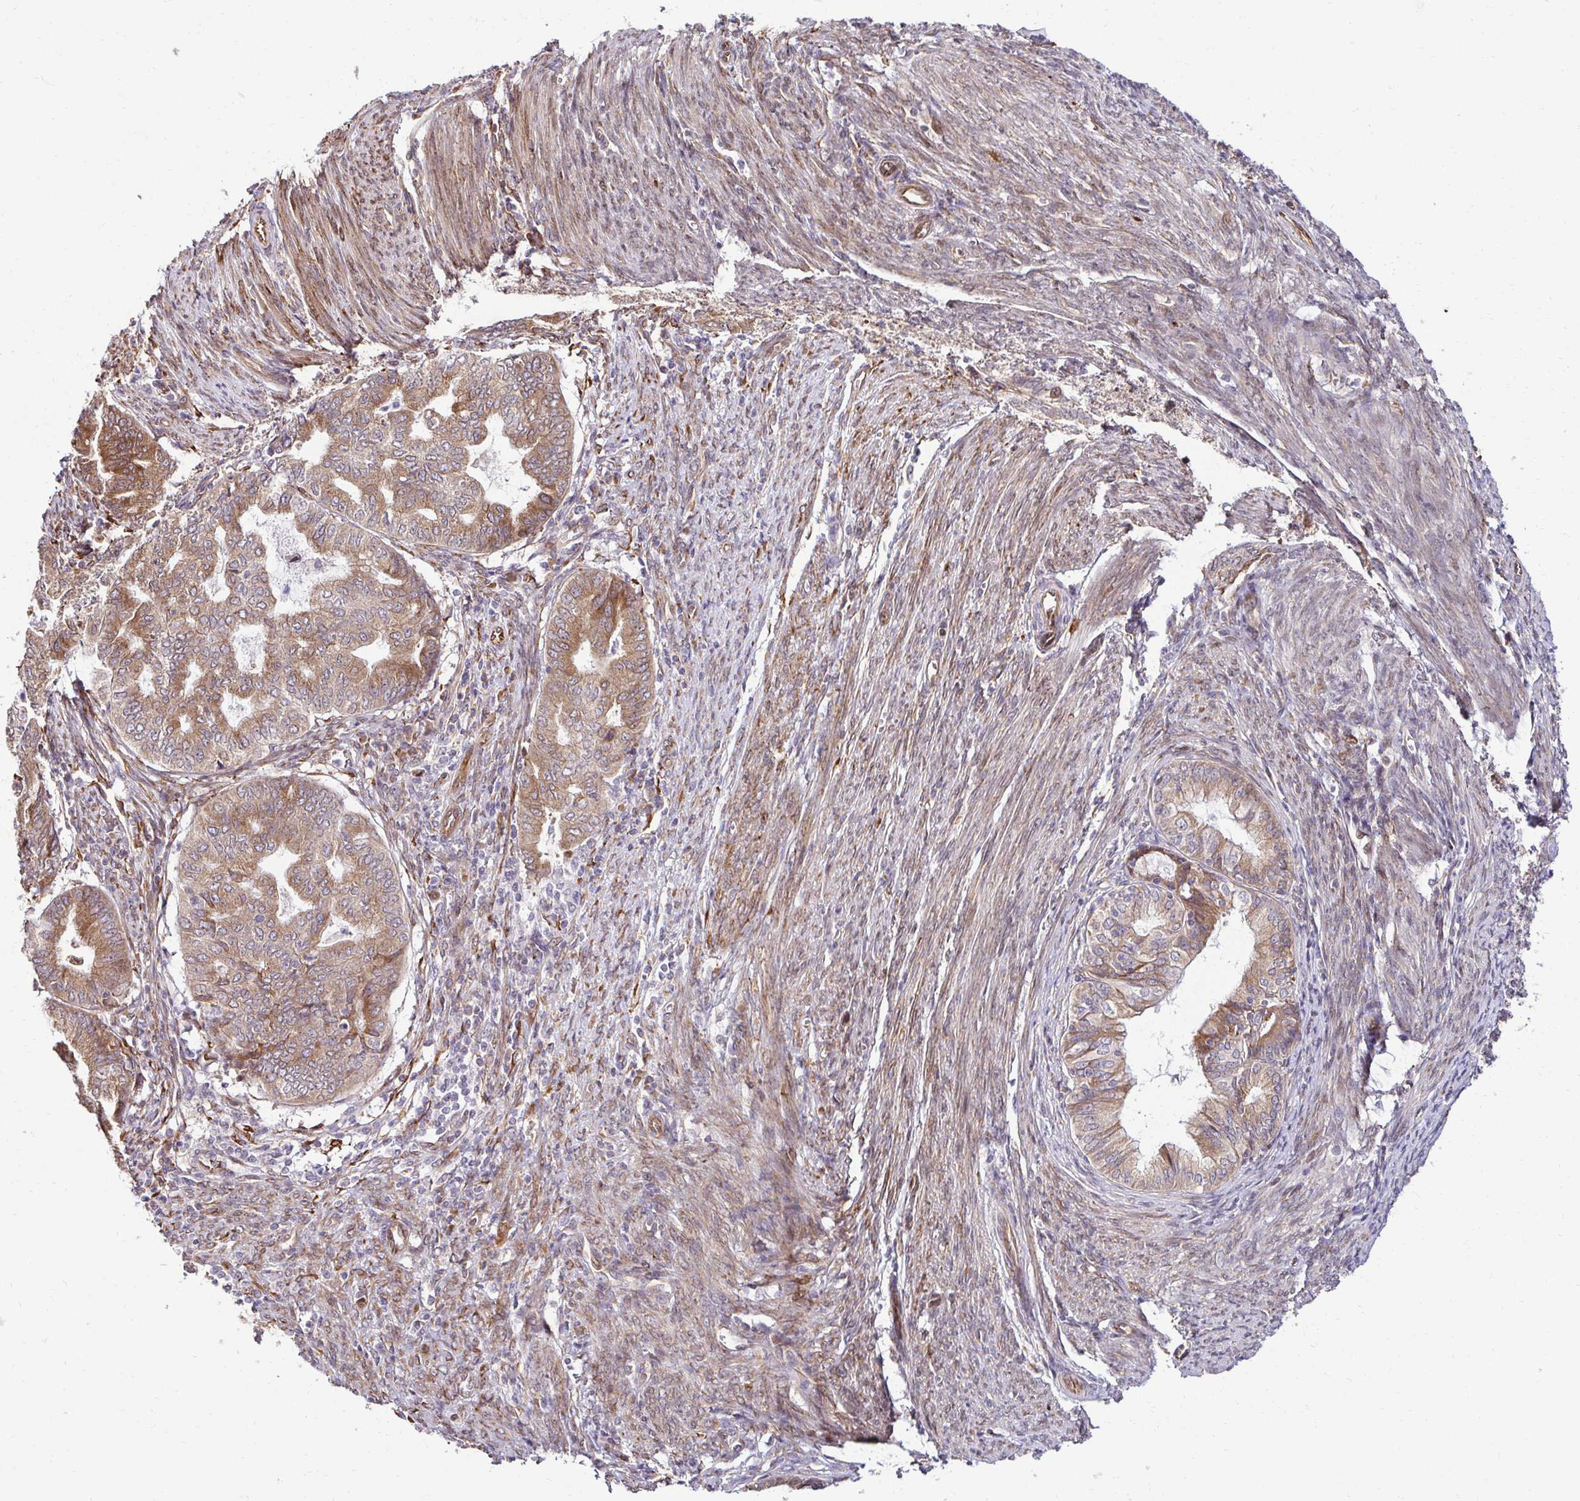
{"staining": {"intensity": "moderate", "quantity": ">75%", "location": "cytoplasmic/membranous"}, "tissue": "endometrial cancer", "cell_type": "Tumor cells", "image_type": "cancer", "snomed": [{"axis": "morphology", "description": "Adenocarcinoma, NOS"}, {"axis": "topography", "description": "Endometrium"}], "caption": "Immunohistochemical staining of endometrial cancer shows medium levels of moderate cytoplasmic/membranous protein positivity in approximately >75% of tumor cells. Nuclei are stained in blue.", "gene": "HPS1", "patient": {"sex": "female", "age": 79}}